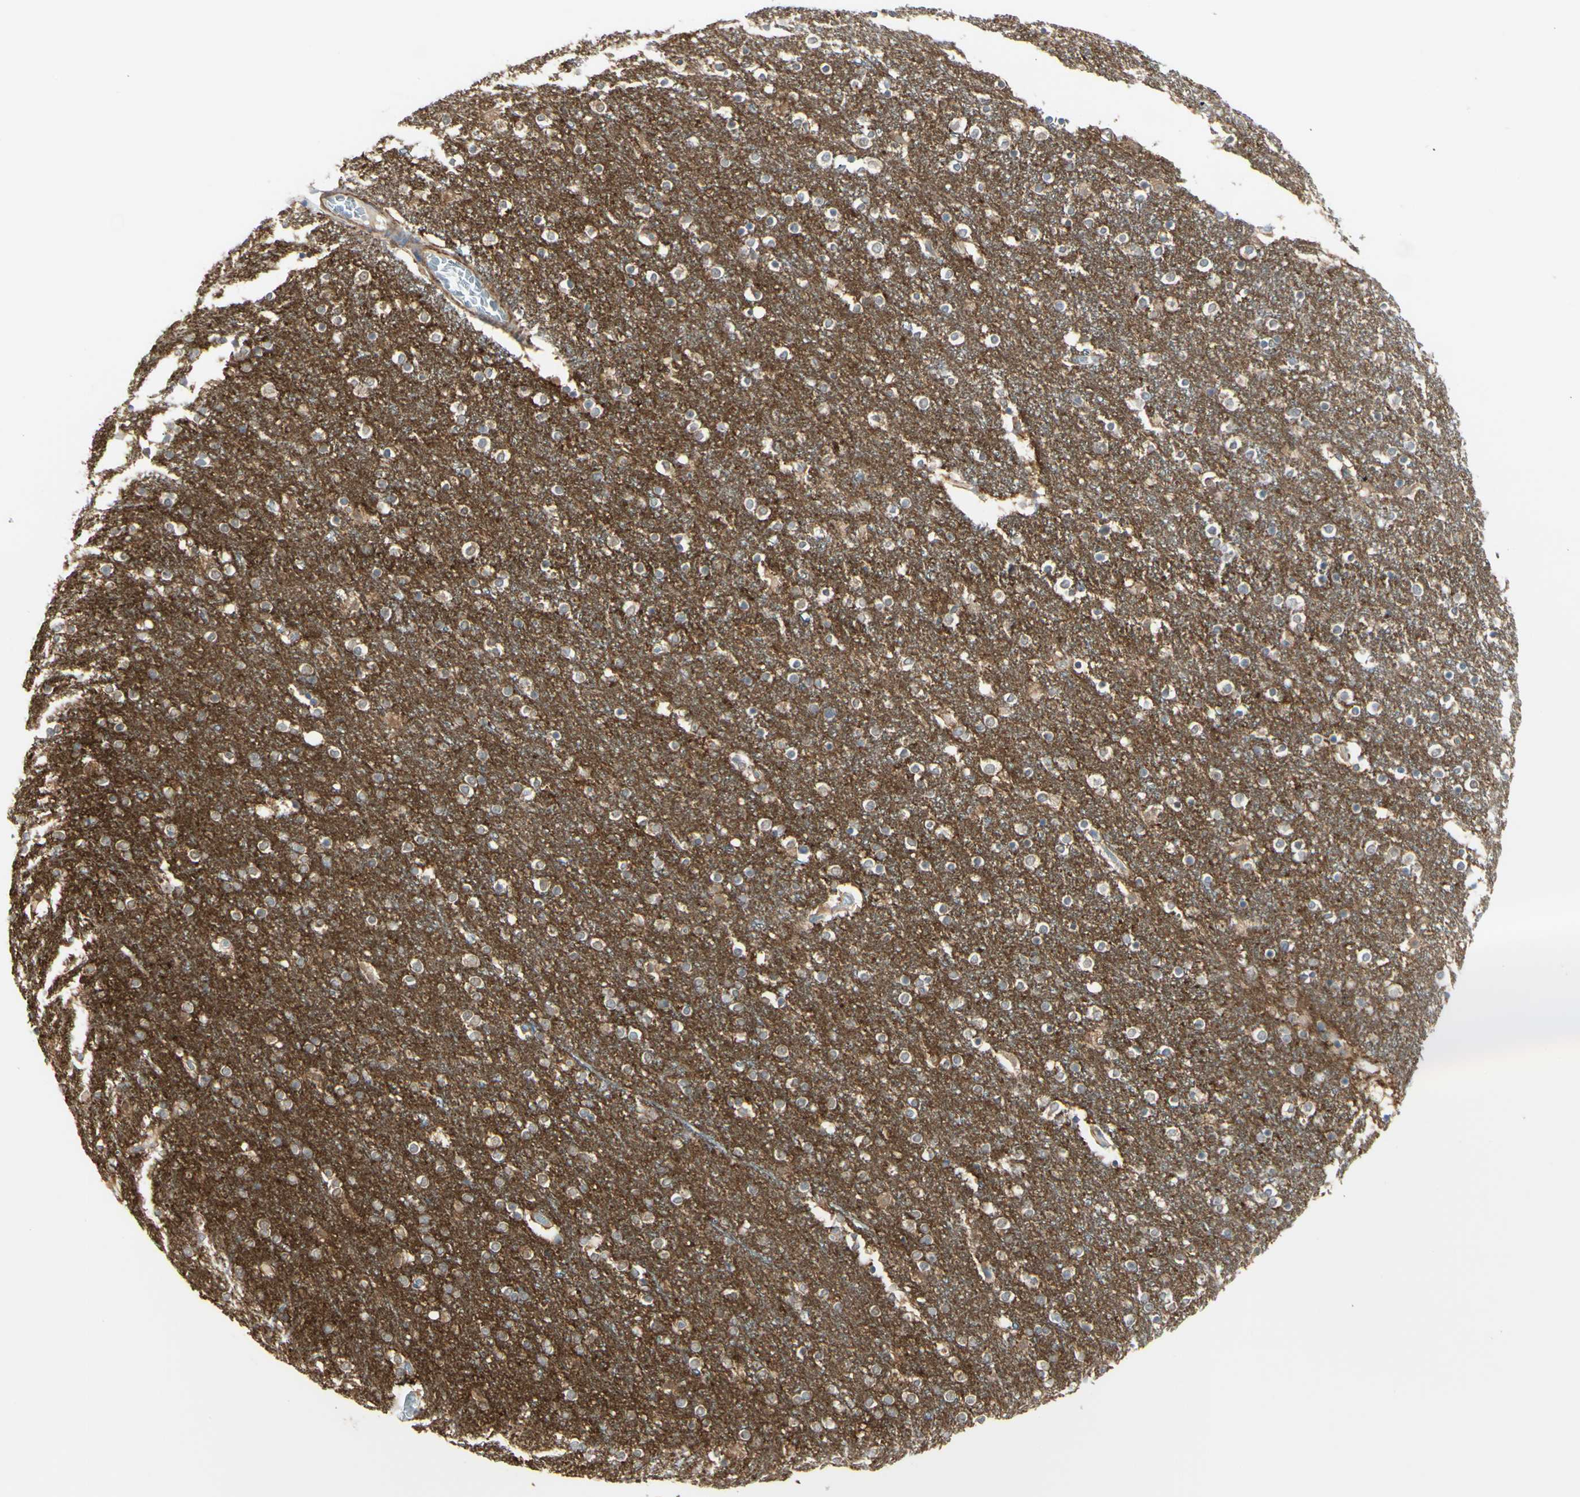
{"staining": {"intensity": "negative", "quantity": "none", "location": "none"}, "tissue": "caudate", "cell_type": "Glial cells", "image_type": "normal", "snomed": [{"axis": "morphology", "description": "Normal tissue, NOS"}, {"axis": "topography", "description": "Lateral ventricle wall"}], "caption": "DAB (3,3'-diaminobenzidine) immunohistochemical staining of benign caudate reveals no significant positivity in glial cells.", "gene": "NCBP2L", "patient": {"sex": "female", "age": 54}}